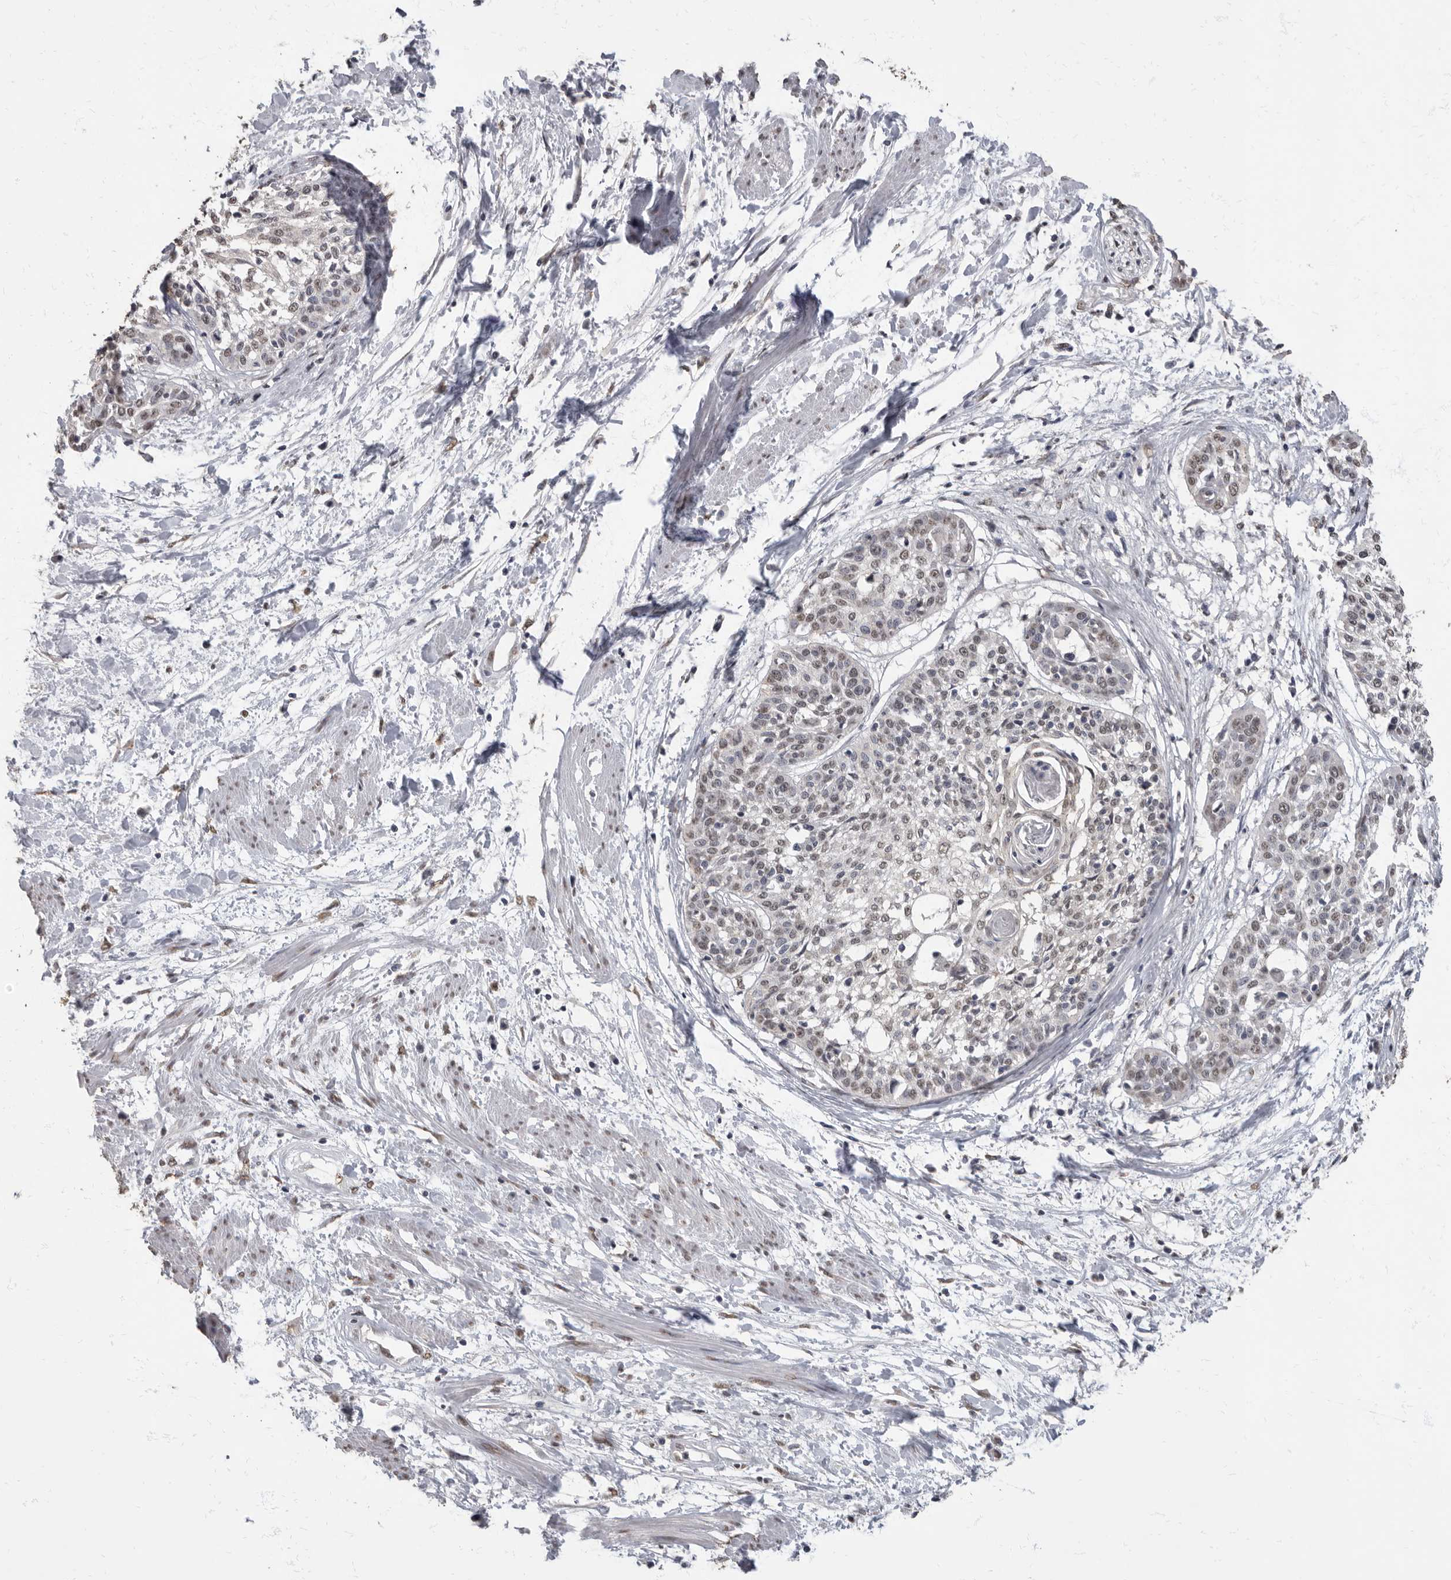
{"staining": {"intensity": "weak", "quantity": ">75%", "location": "nuclear"}, "tissue": "cervical cancer", "cell_type": "Tumor cells", "image_type": "cancer", "snomed": [{"axis": "morphology", "description": "Squamous cell carcinoma, NOS"}, {"axis": "topography", "description": "Cervix"}], "caption": "Squamous cell carcinoma (cervical) stained with DAB IHC reveals low levels of weak nuclear positivity in about >75% of tumor cells.", "gene": "NBL1", "patient": {"sex": "female", "age": 57}}